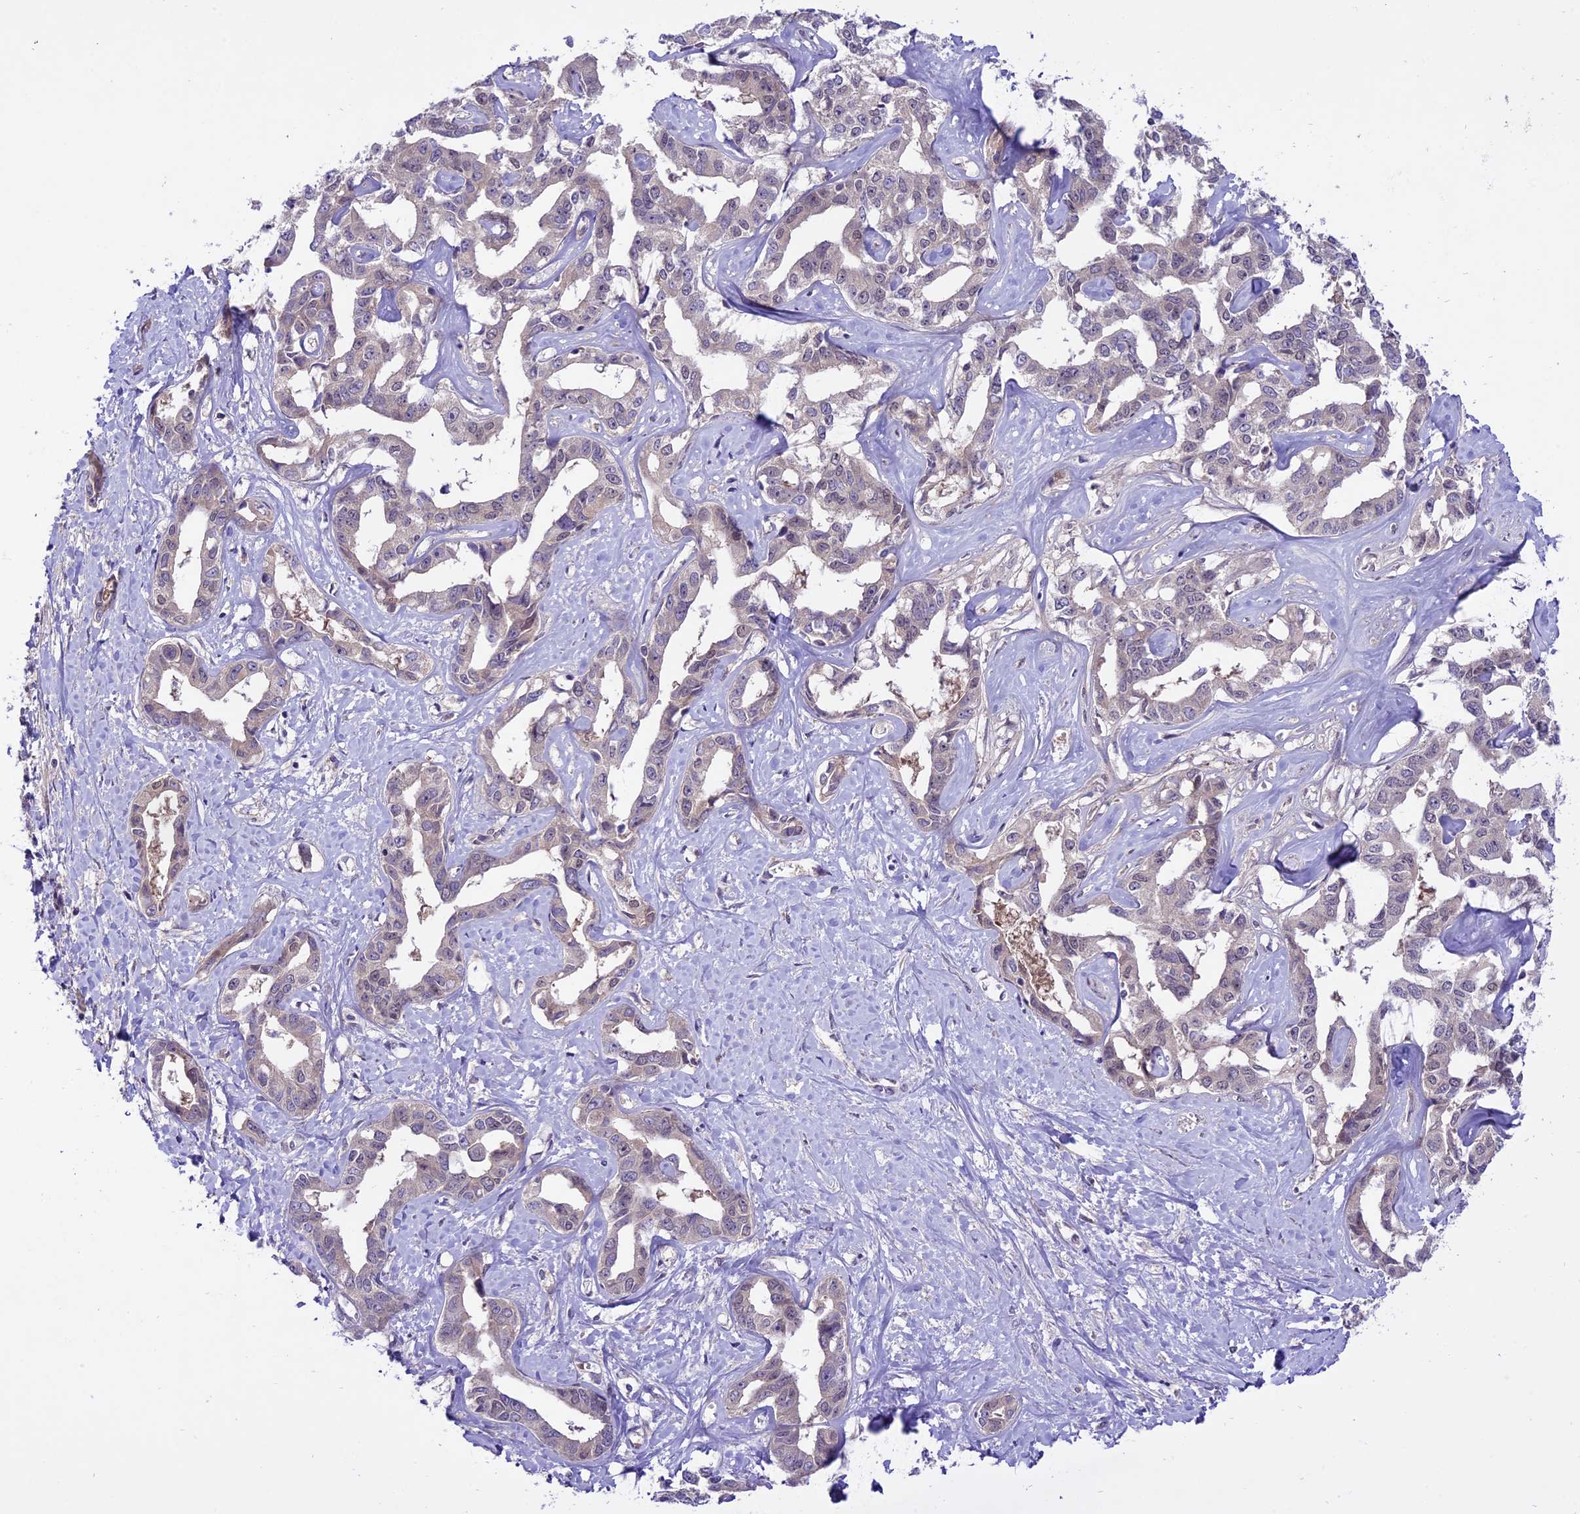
{"staining": {"intensity": "negative", "quantity": "none", "location": "none"}, "tissue": "liver cancer", "cell_type": "Tumor cells", "image_type": "cancer", "snomed": [{"axis": "morphology", "description": "Cholangiocarcinoma"}, {"axis": "topography", "description": "Liver"}], "caption": "High power microscopy micrograph of an IHC photomicrograph of liver cancer (cholangiocarcinoma), revealing no significant expression in tumor cells.", "gene": "SPRED1", "patient": {"sex": "male", "age": 59}}